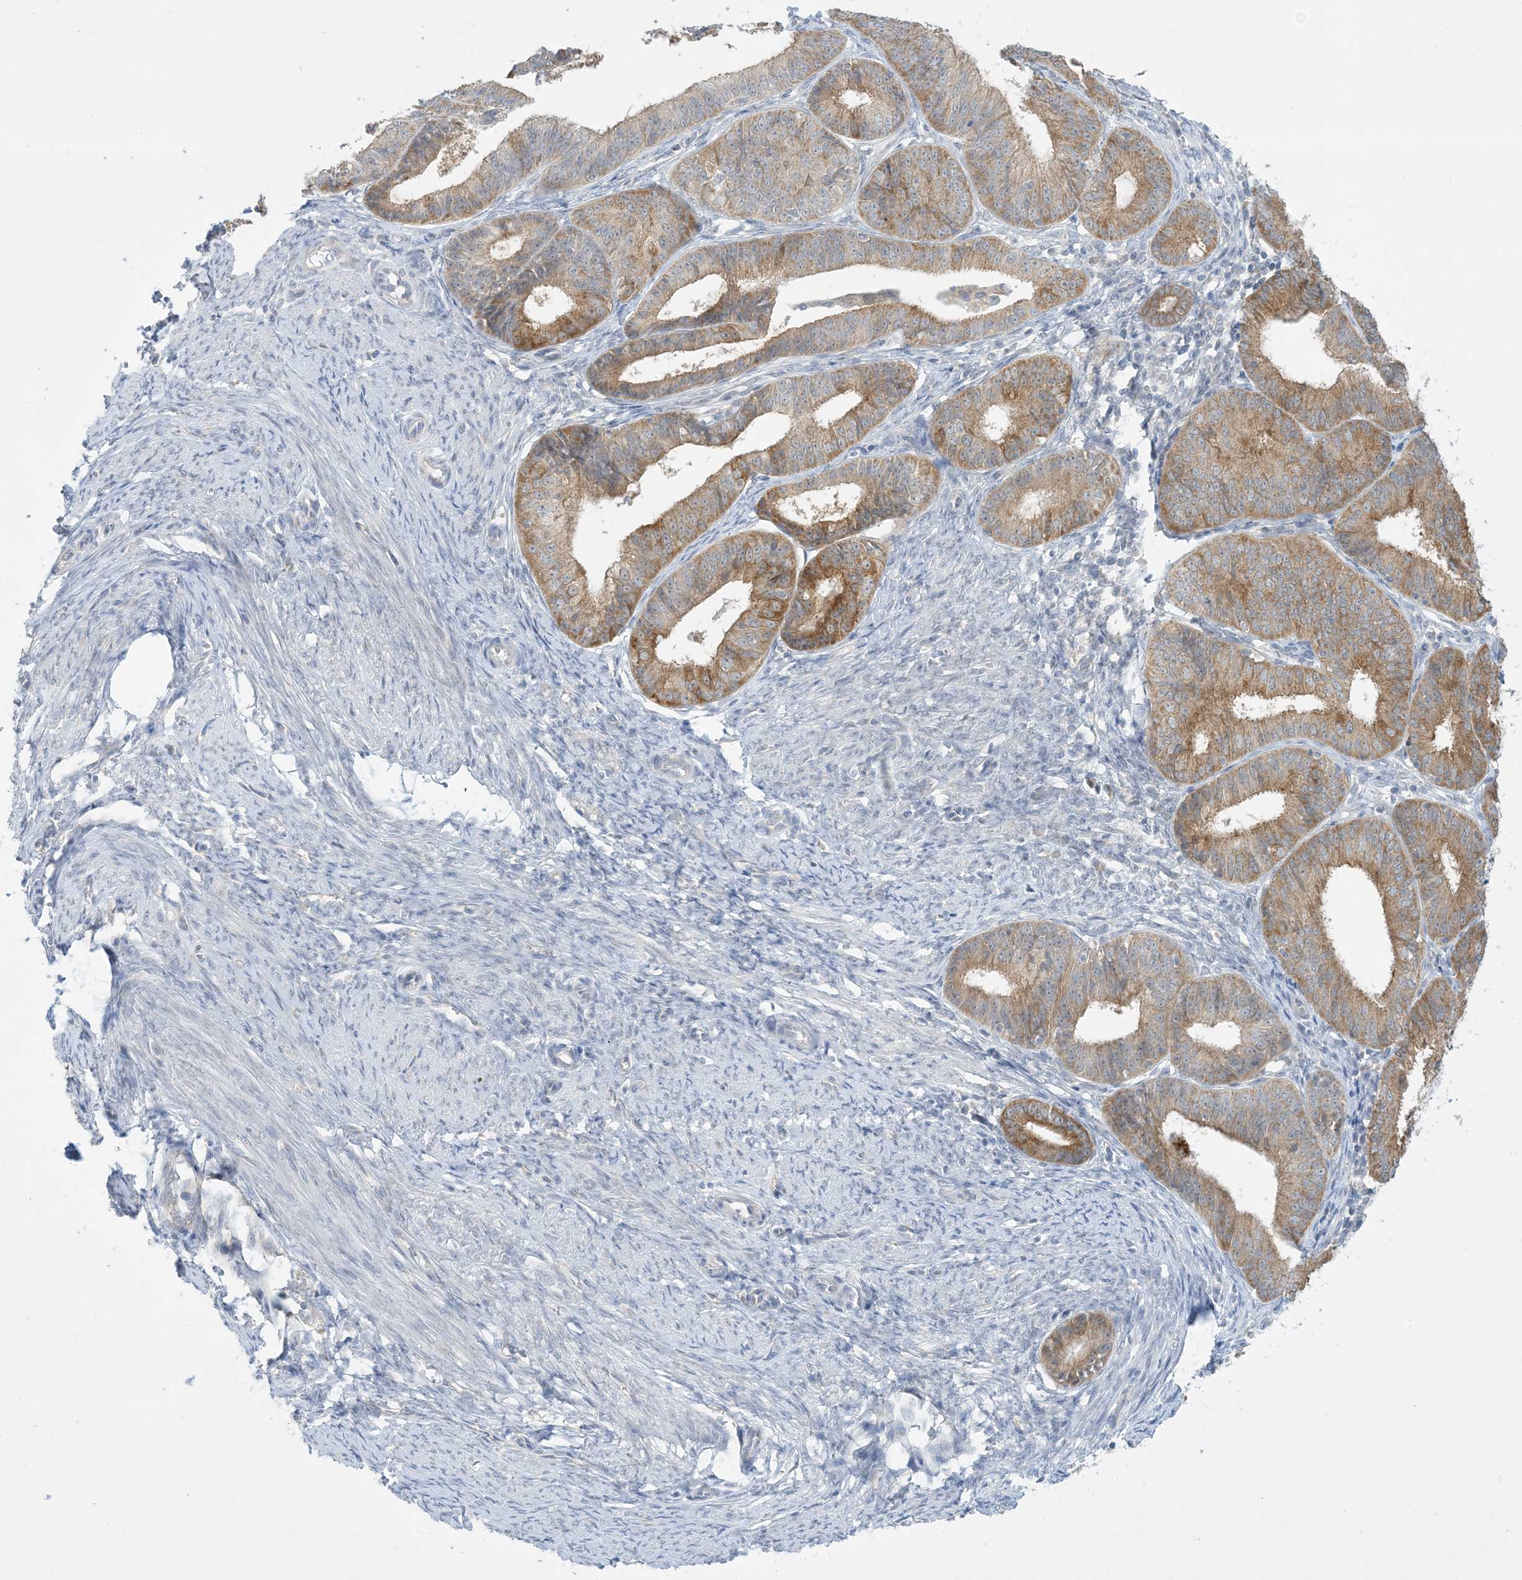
{"staining": {"intensity": "moderate", "quantity": ">75%", "location": "cytoplasmic/membranous"}, "tissue": "endometrial cancer", "cell_type": "Tumor cells", "image_type": "cancer", "snomed": [{"axis": "morphology", "description": "Adenocarcinoma, NOS"}, {"axis": "topography", "description": "Endometrium"}], "caption": "Immunohistochemical staining of endometrial cancer (adenocarcinoma) shows medium levels of moderate cytoplasmic/membranous protein staining in approximately >75% of tumor cells.", "gene": "MRPS18A", "patient": {"sex": "female", "age": 51}}